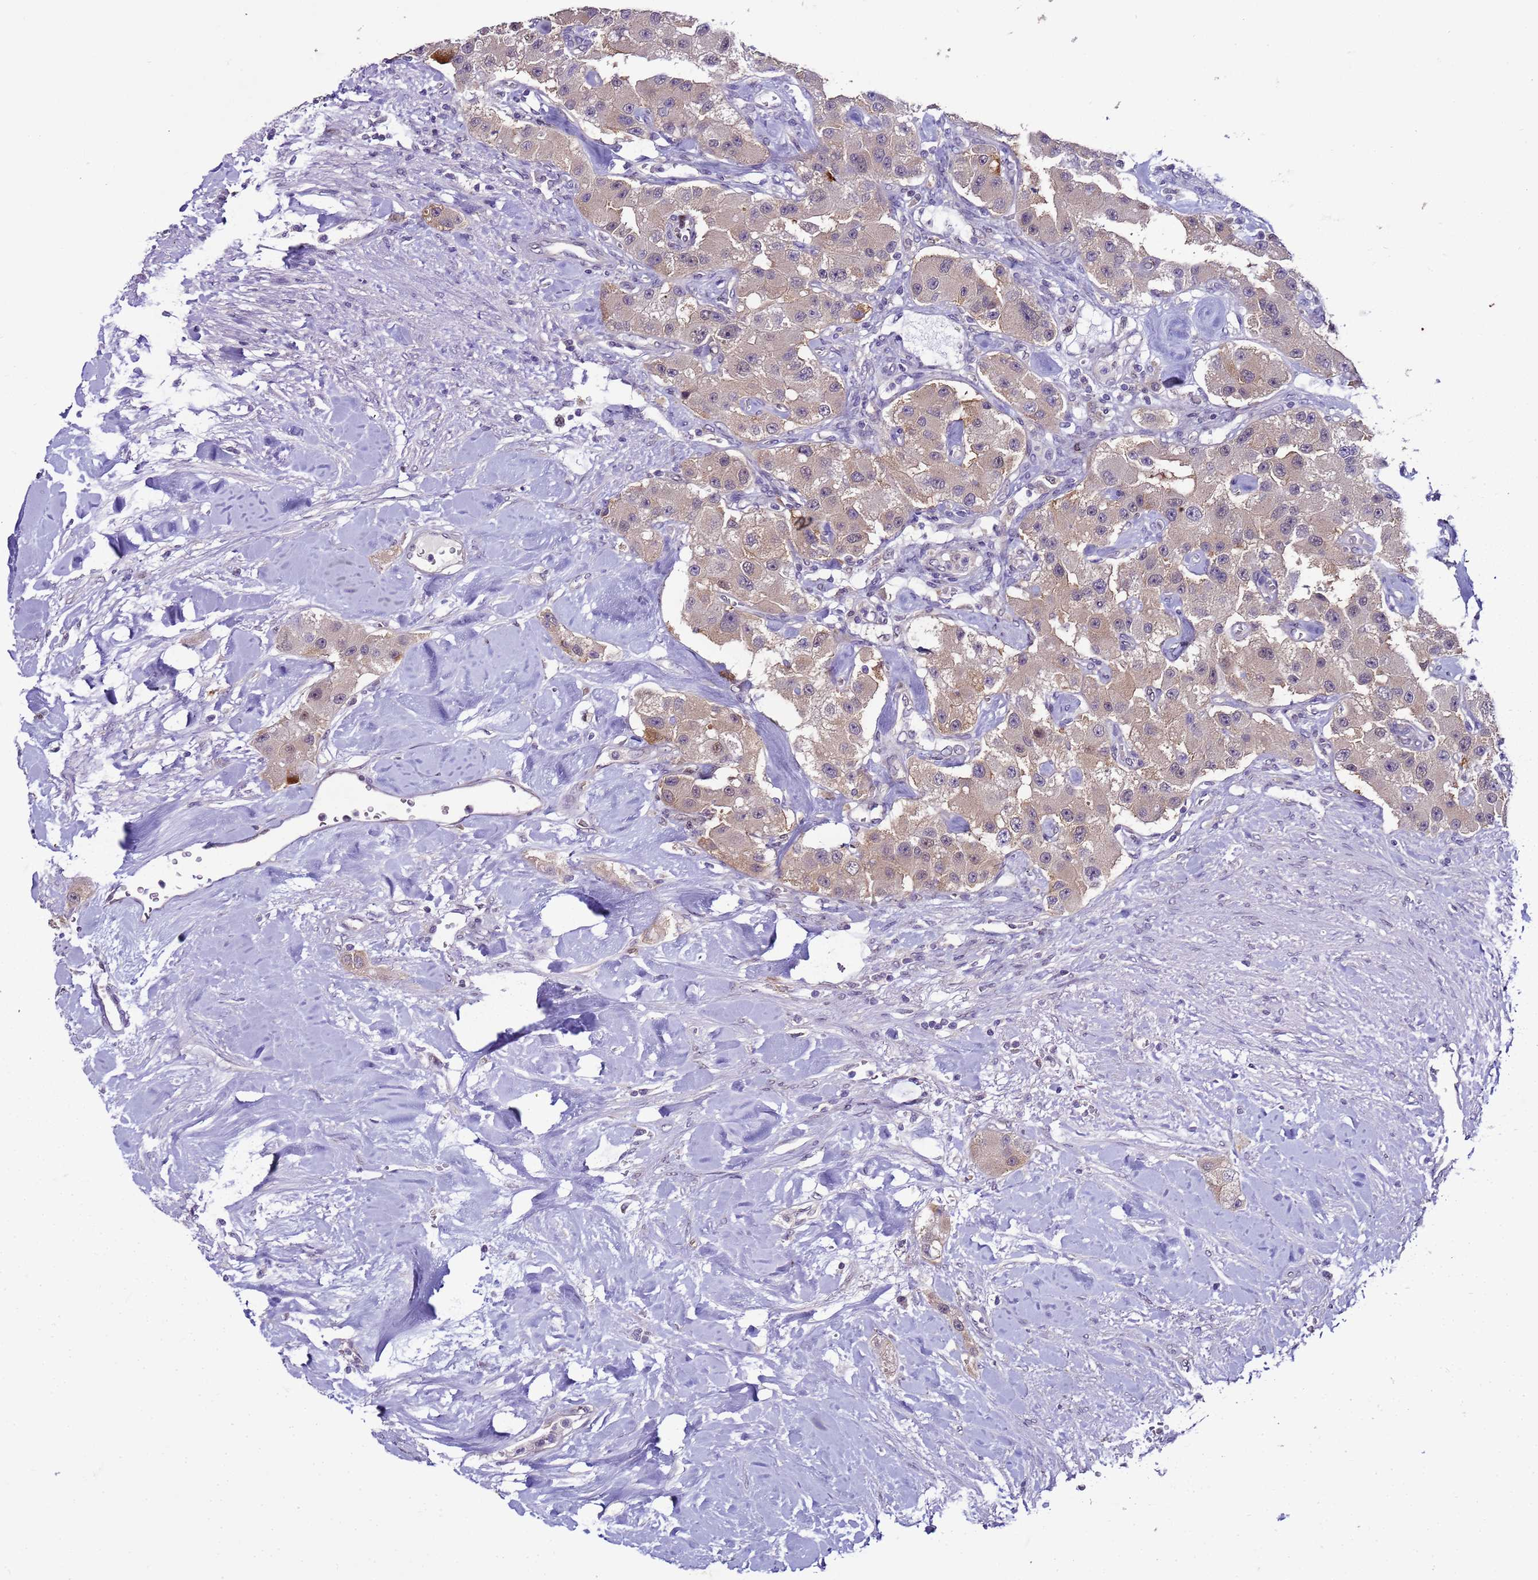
{"staining": {"intensity": "weak", "quantity": "25%-75%", "location": "cytoplasmic/membranous"}, "tissue": "carcinoid", "cell_type": "Tumor cells", "image_type": "cancer", "snomed": [{"axis": "morphology", "description": "Carcinoid, malignant, NOS"}, {"axis": "topography", "description": "Pancreas"}], "caption": "Carcinoid was stained to show a protein in brown. There is low levels of weak cytoplasmic/membranous positivity in about 25%-75% of tumor cells.", "gene": "DDI2", "patient": {"sex": "male", "age": 41}}